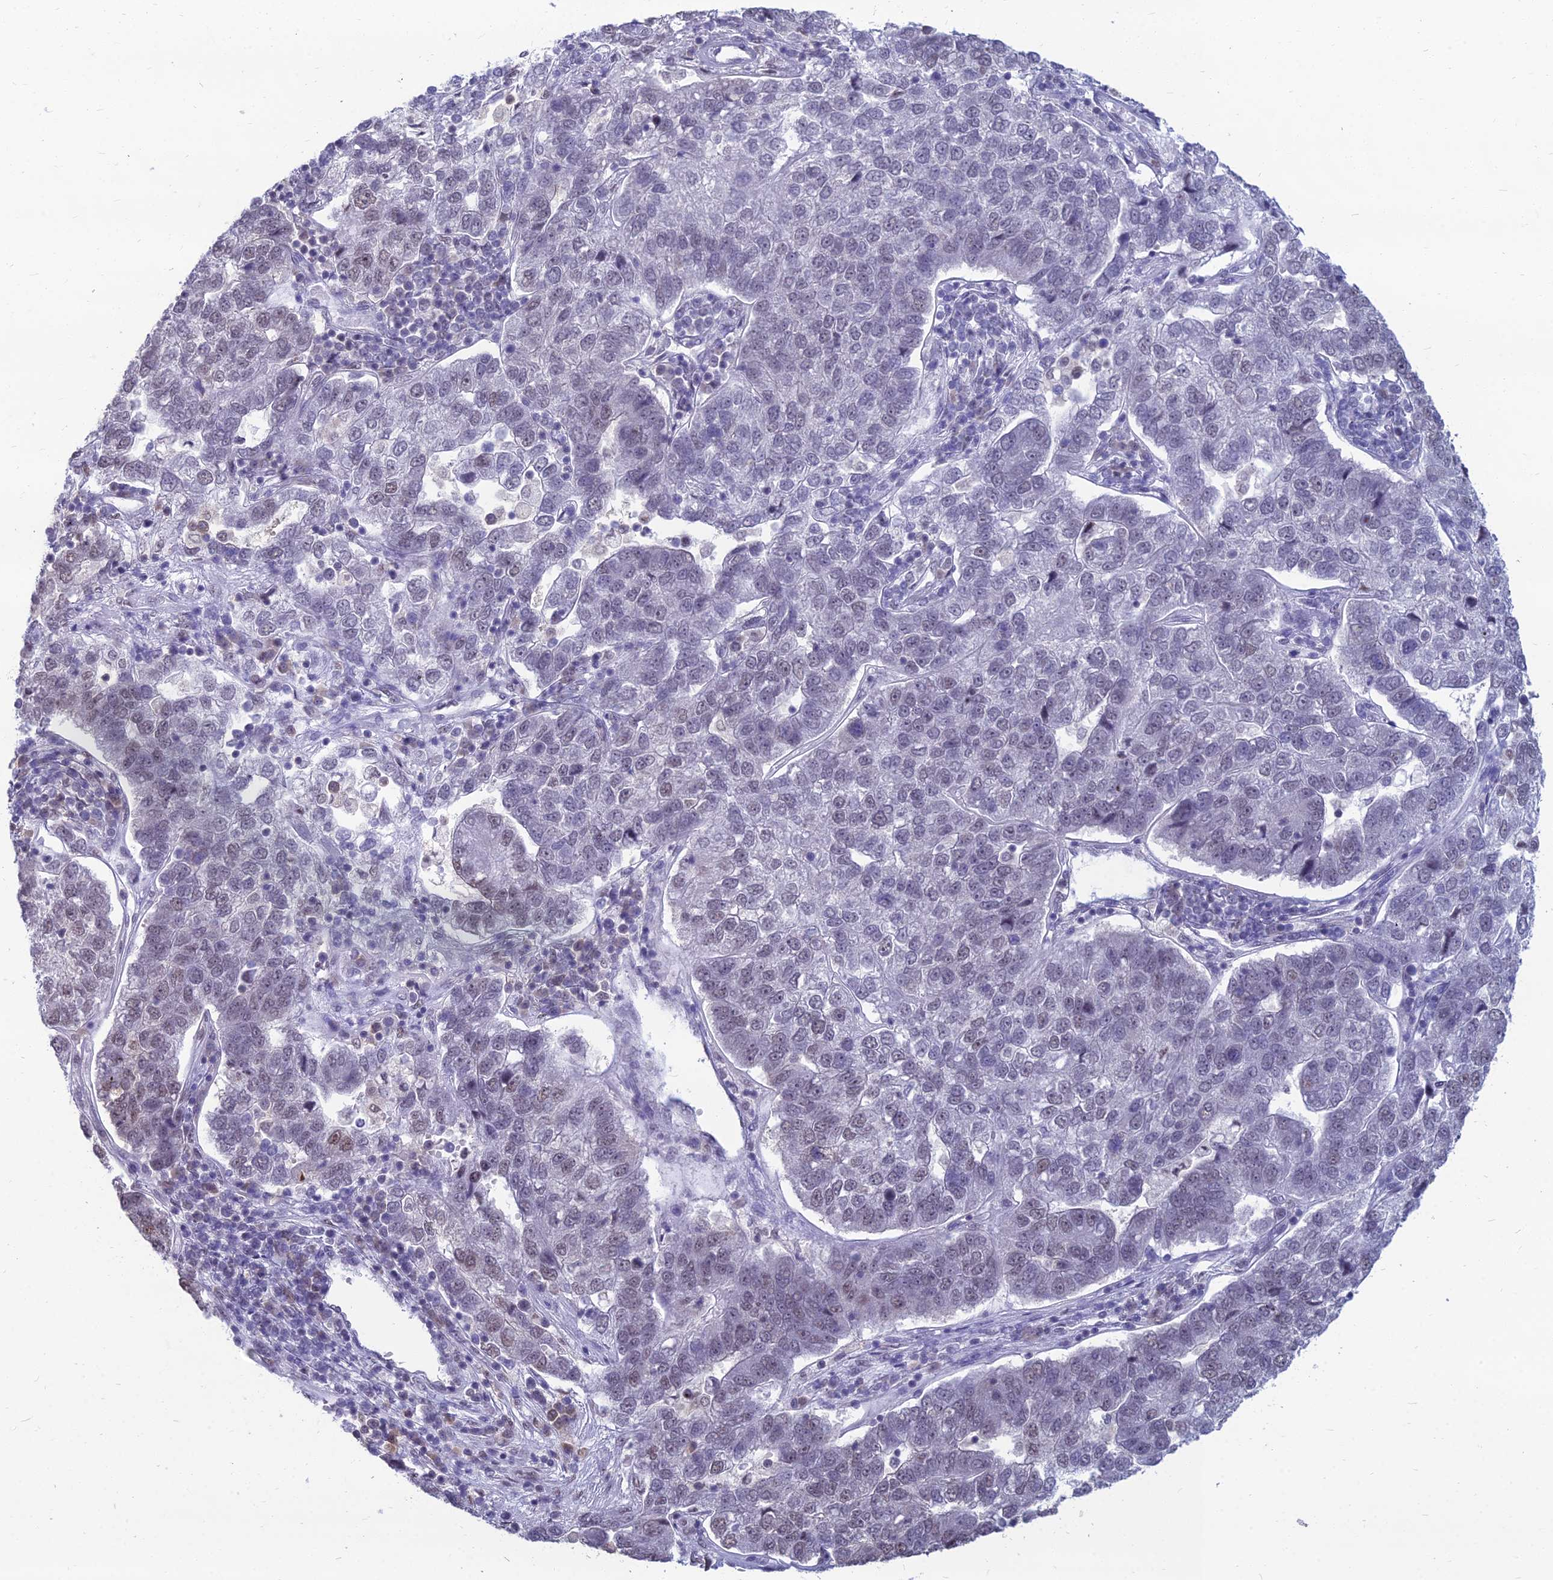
{"staining": {"intensity": "weak", "quantity": "<25%", "location": "nuclear"}, "tissue": "pancreatic cancer", "cell_type": "Tumor cells", "image_type": "cancer", "snomed": [{"axis": "morphology", "description": "Adenocarcinoma, NOS"}, {"axis": "topography", "description": "Pancreas"}], "caption": "Immunohistochemical staining of human adenocarcinoma (pancreatic) demonstrates no significant positivity in tumor cells. (DAB (3,3'-diaminobenzidine) immunohistochemistry with hematoxylin counter stain).", "gene": "SRSF7", "patient": {"sex": "female", "age": 61}}